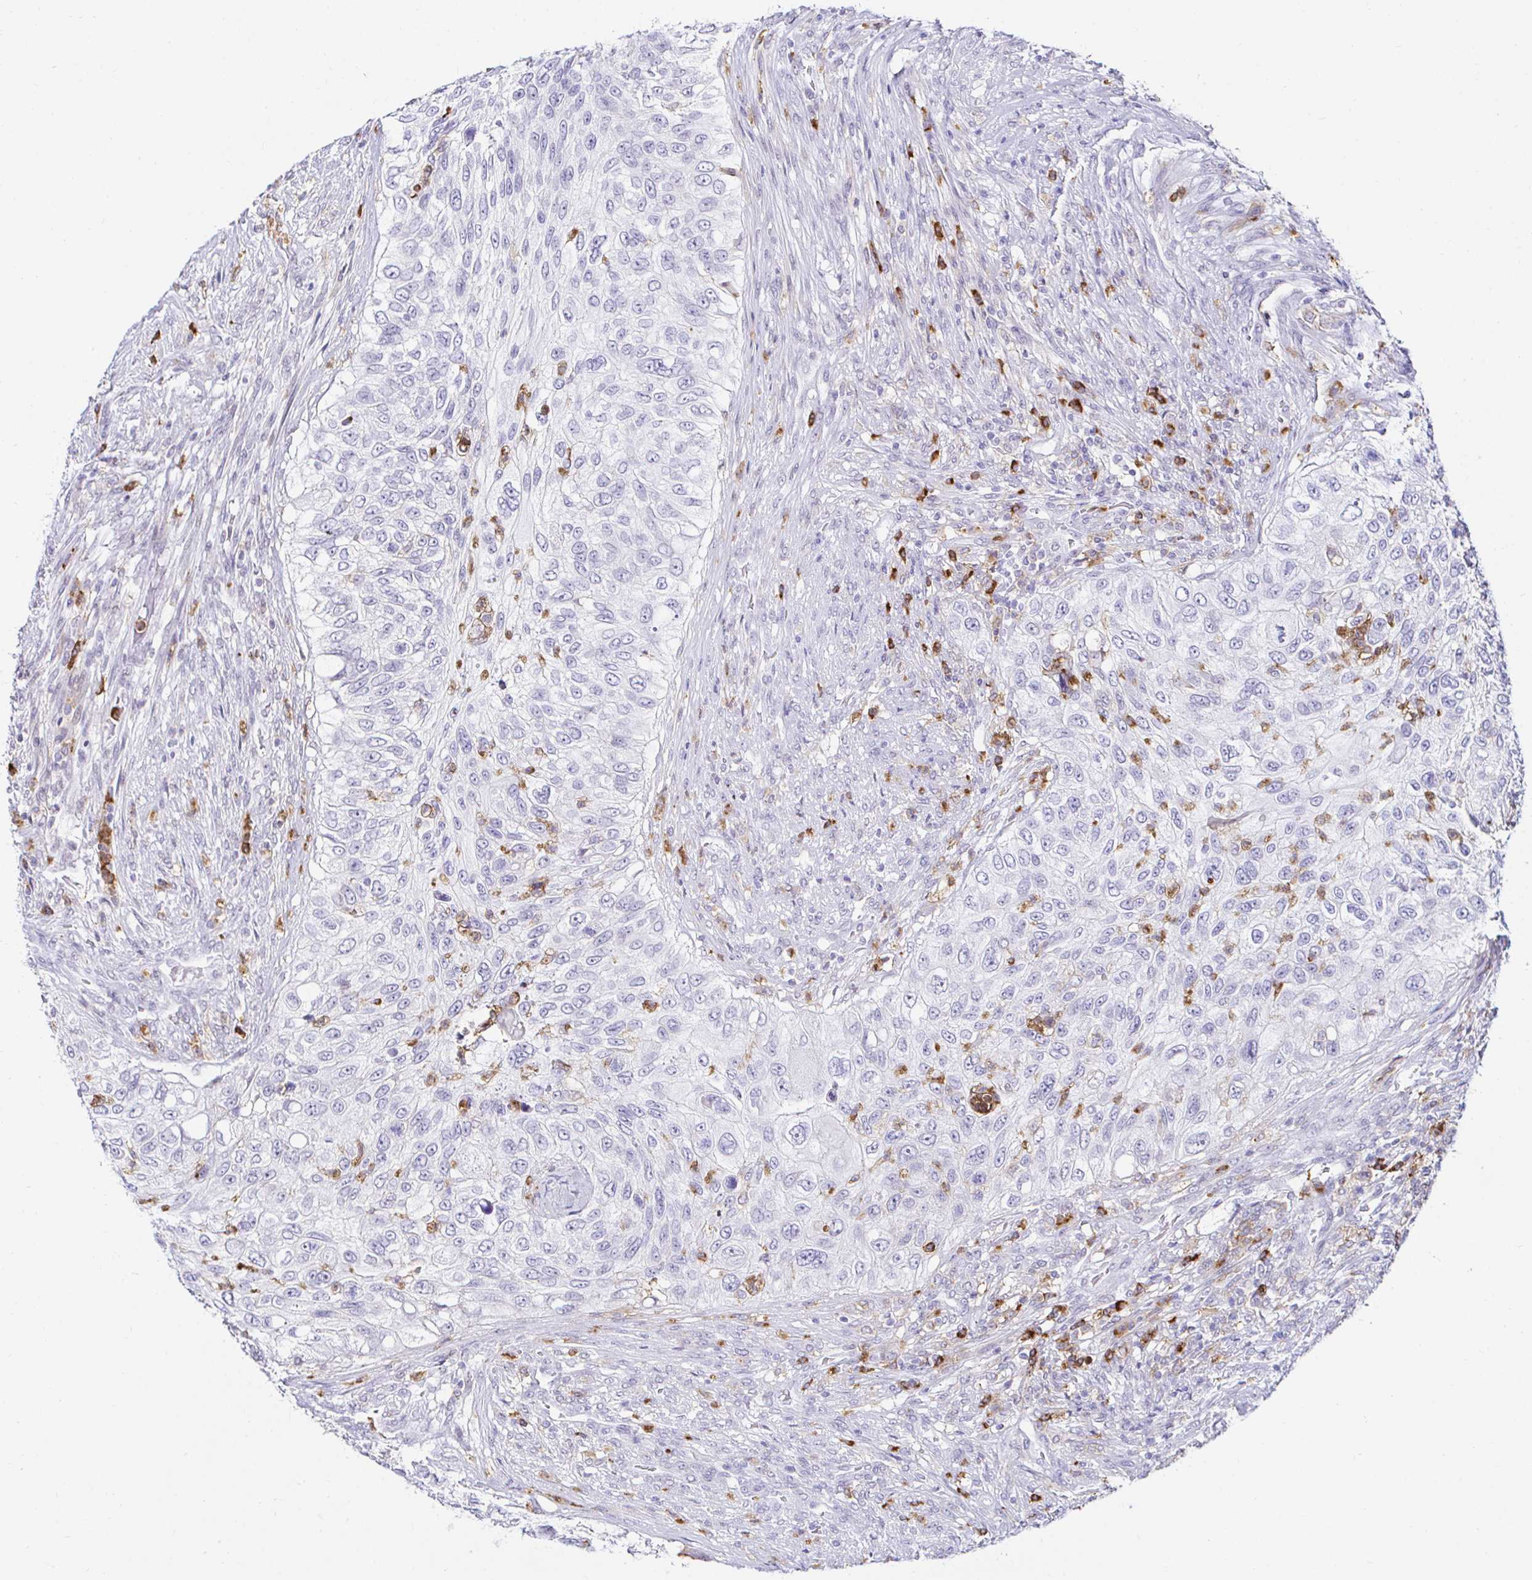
{"staining": {"intensity": "negative", "quantity": "none", "location": "none"}, "tissue": "urothelial cancer", "cell_type": "Tumor cells", "image_type": "cancer", "snomed": [{"axis": "morphology", "description": "Urothelial carcinoma, High grade"}, {"axis": "topography", "description": "Urinary bladder"}], "caption": "Protein analysis of high-grade urothelial carcinoma shows no significant expression in tumor cells.", "gene": "CYBB", "patient": {"sex": "female", "age": 60}}